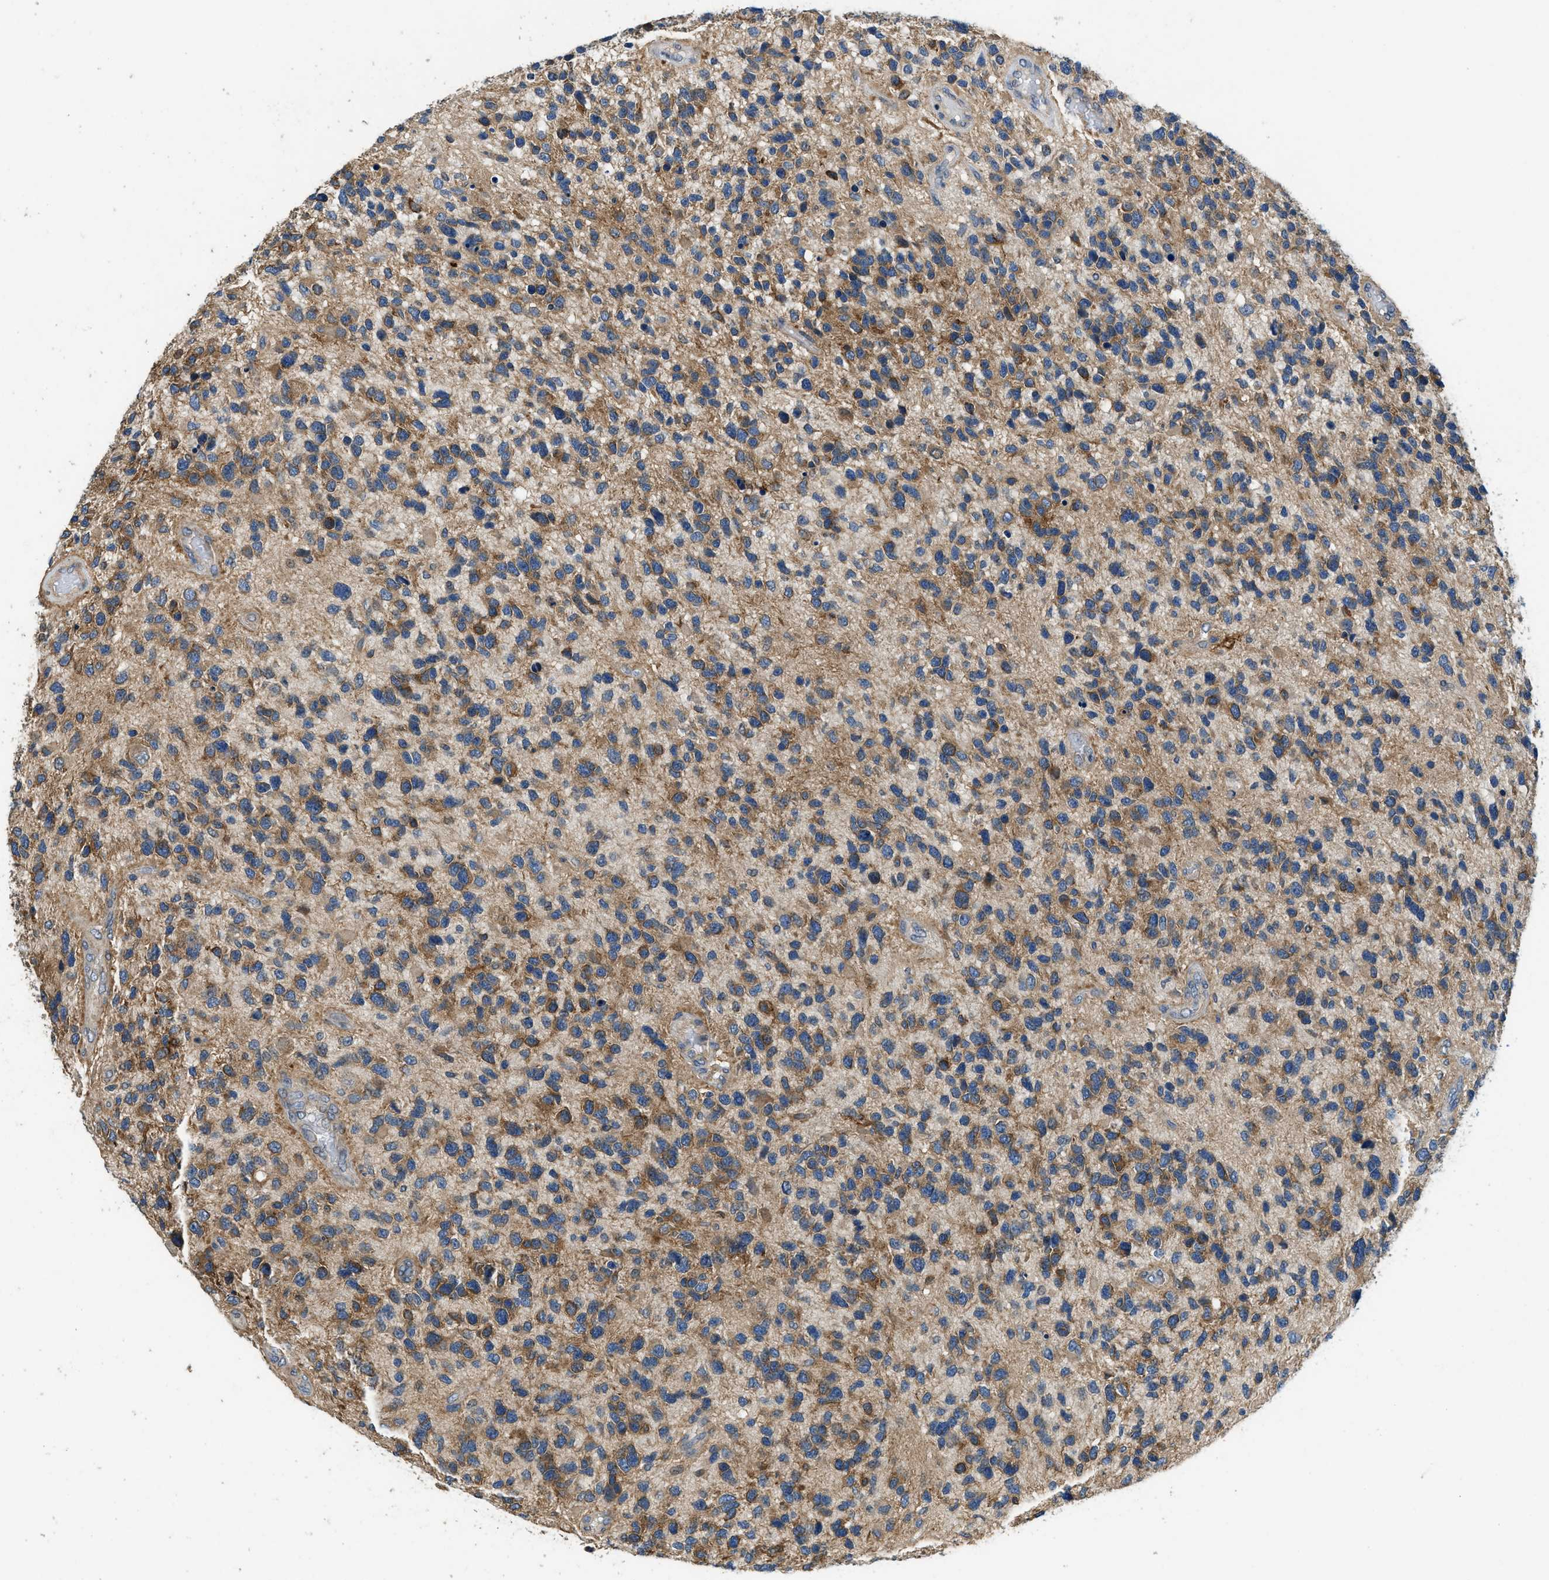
{"staining": {"intensity": "moderate", "quantity": ">75%", "location": "cytoplasmic/membranous"}, "tissue": "glioma", "cell_type": "Tumor cells", "image_type": "cancer", "snomed": [{"axis": "morphology", "description": "Glioma, malignant, High grade"}, {"axis": "topography", "description": "Brain"}], "caption": "DAB immunohistochemical staining of human malignant glioma (high-grade) demonstrates moderate cytoplasmic/membranous protein expression in about >75% of tumor cells.", "gene": "SSH2", "patient": {"sex": "female", "age": 58}}